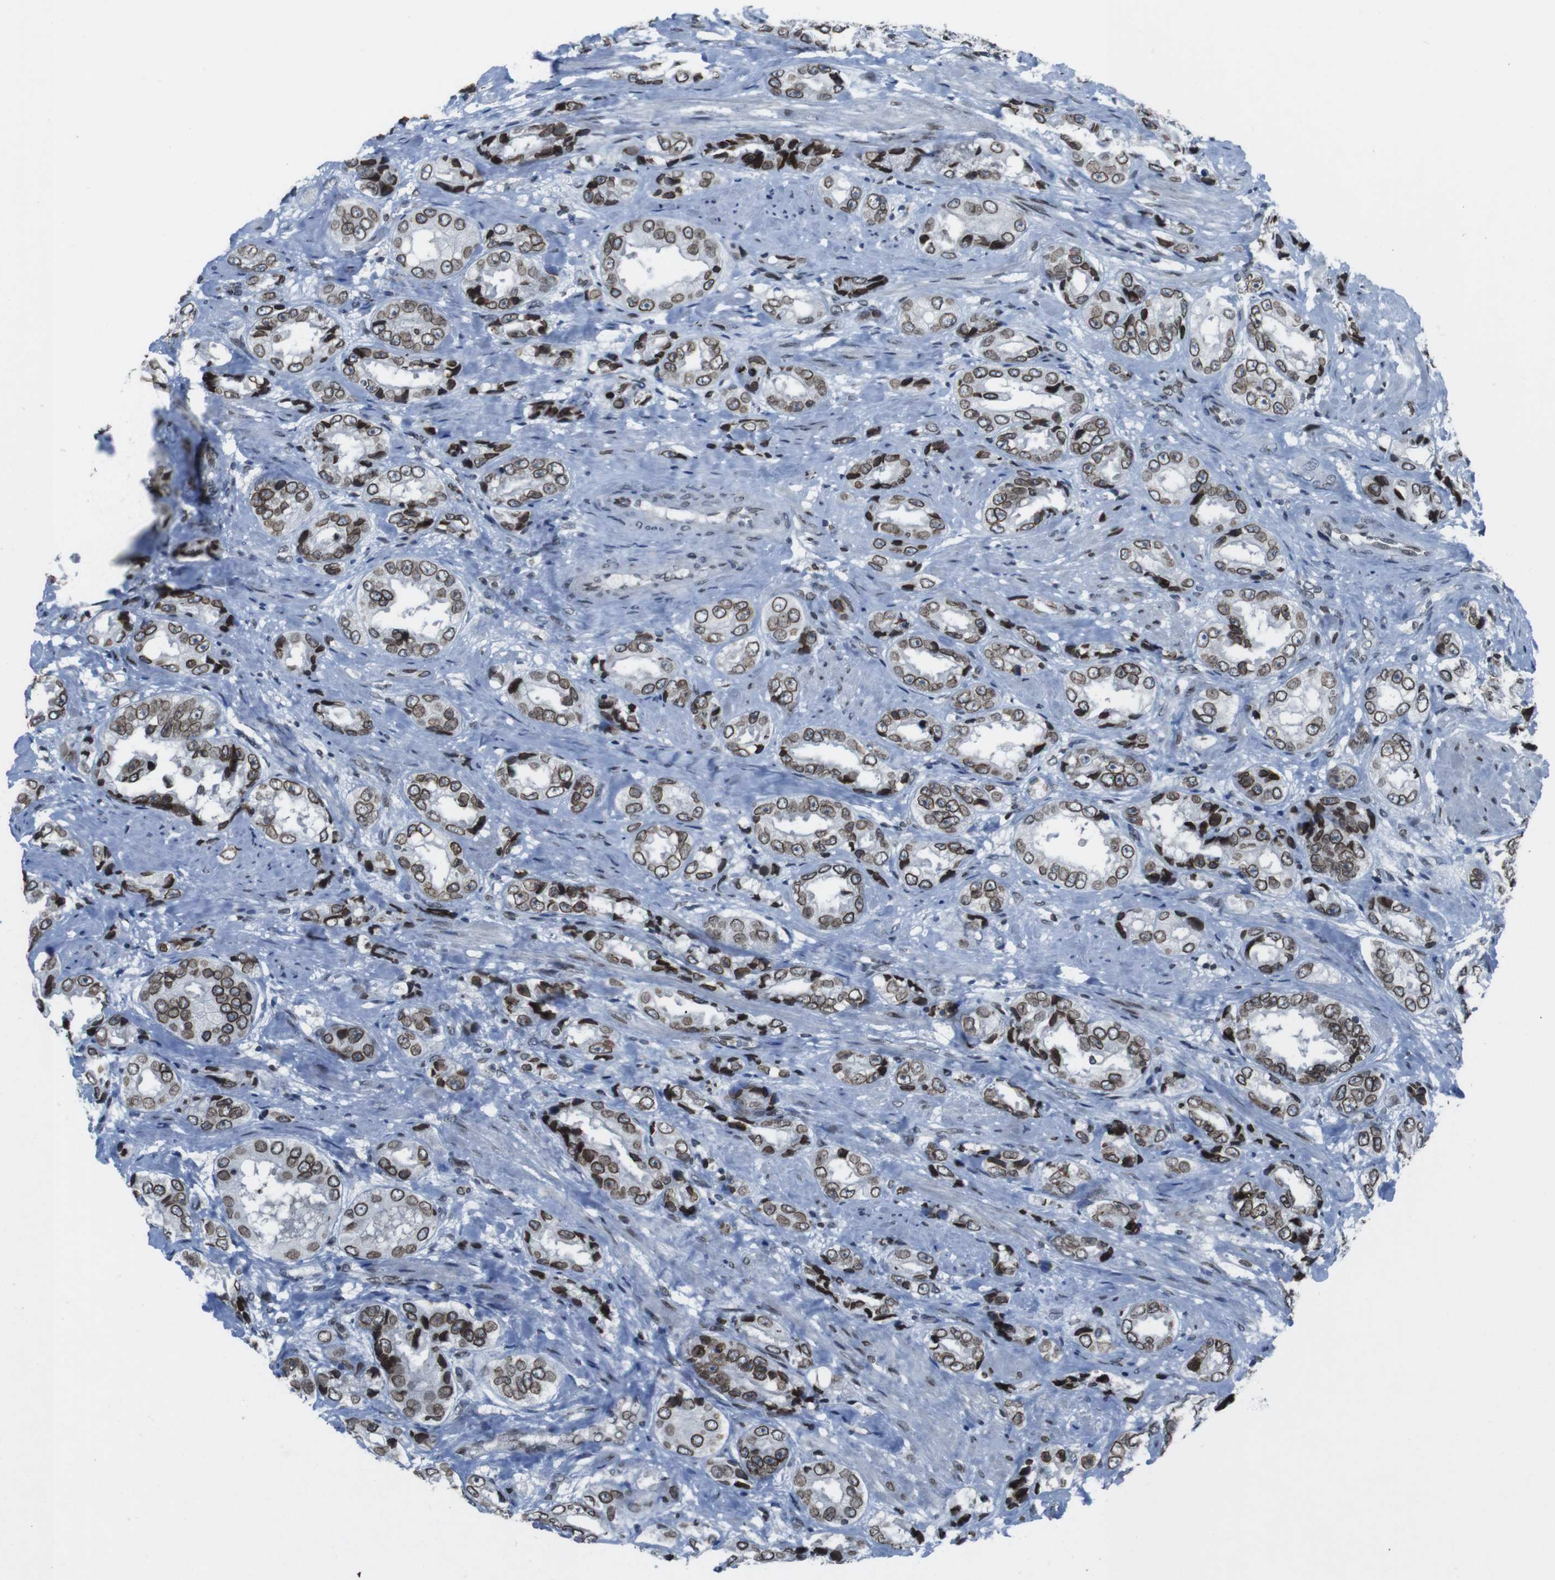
{"staining": {"intensity": "strong", "quantity": ">75%", "location": "cytoplasmic/membranous,nuclear"}, "tissue": "prostate cancer", "cell_type": "Tumor cells", "image_type": "cancer", "snomed": [{"axis": "morphology", "description": "Adenocarcinoma, High grade"}, {"axis": "topography", "description": "Prostate"}], "caption": "The immunohistochemical stain labels strong cytoplasmic/membranous and nuclear positivity in tumor cells of prostate cancer tissue. The protein is shown in brown color, while the nuclei are stained blue.", "gene": "MAD1L1", "patient": {"sex": "male", "age": 61}}